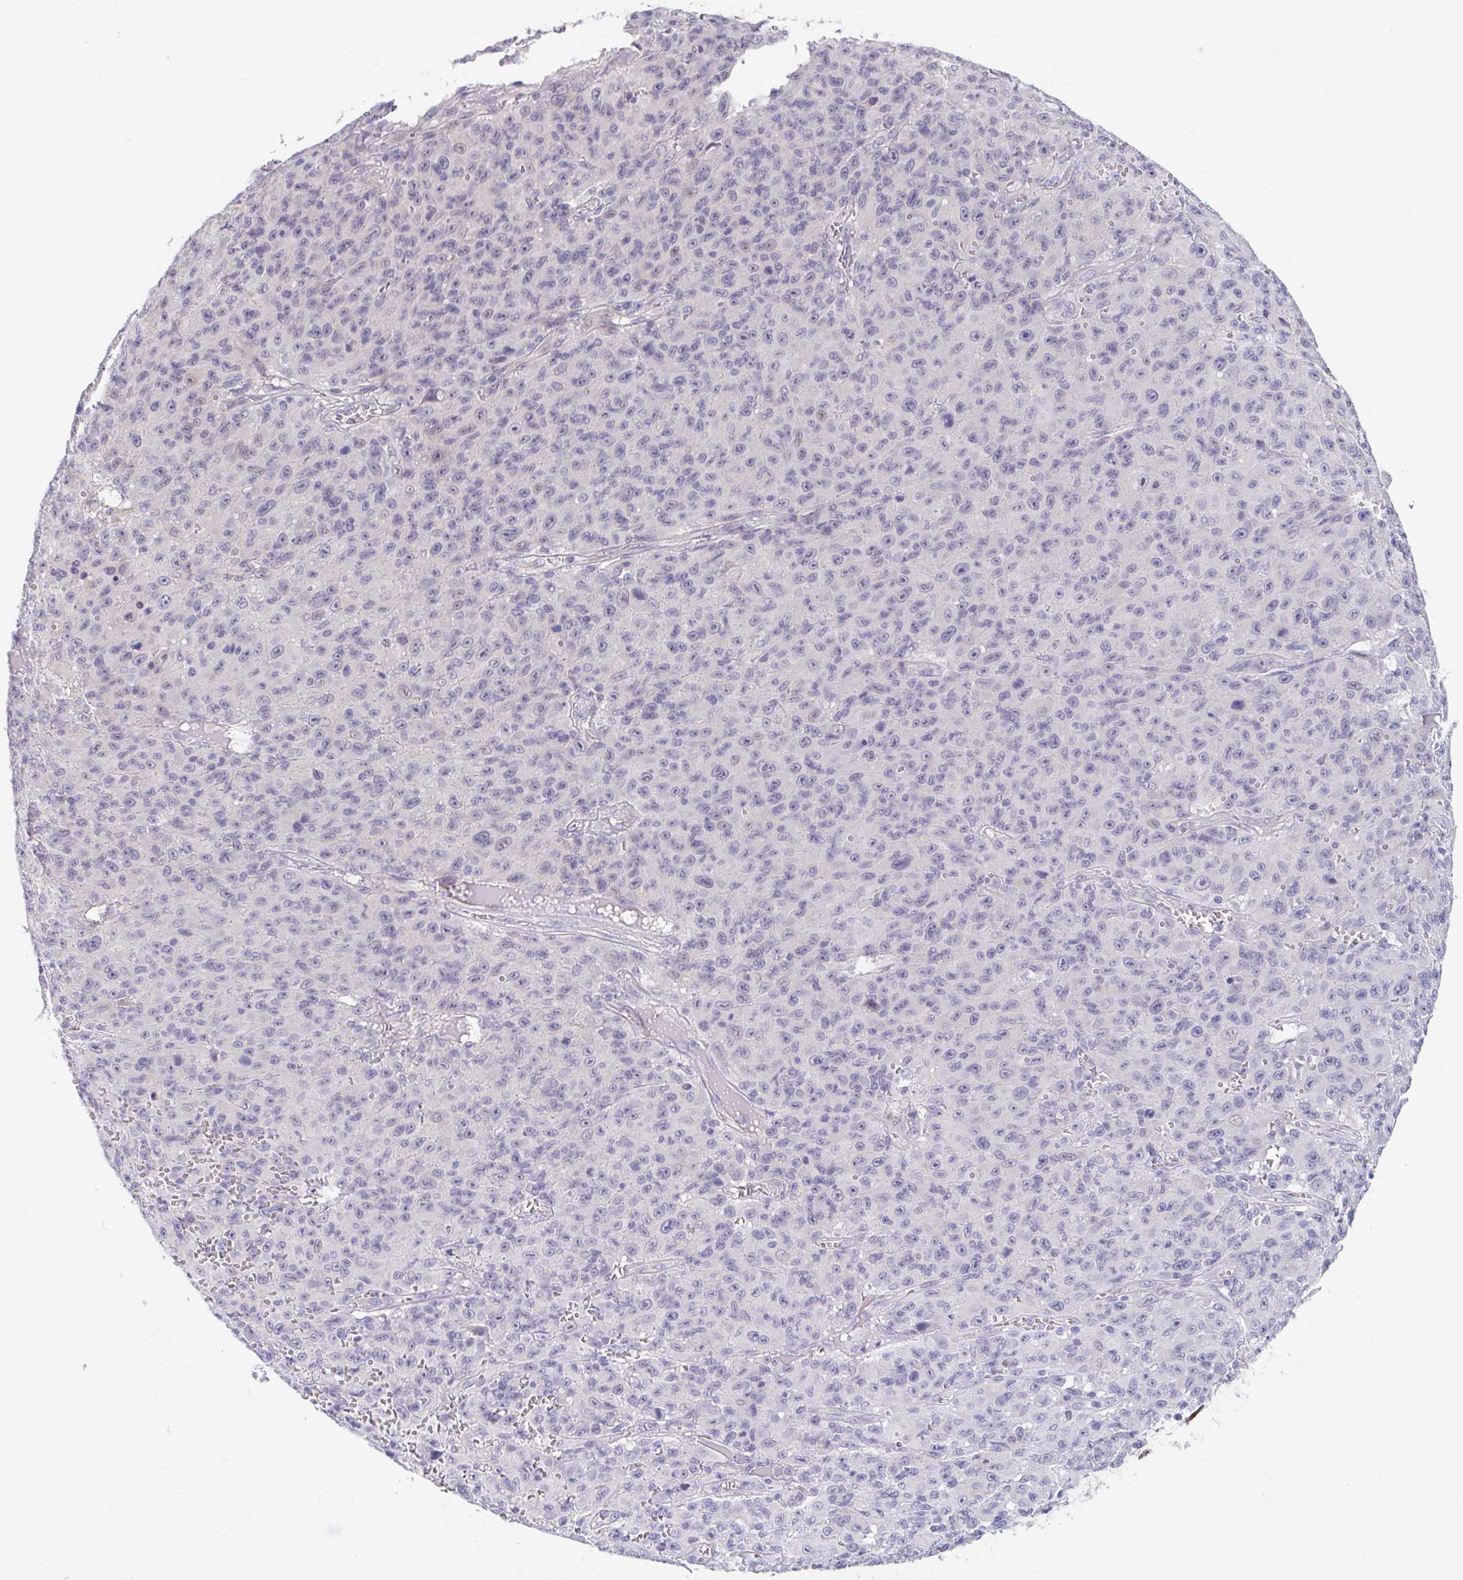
{"staining": {"intensity": "negative", "quantity": "none", "location": "none"}, "tissue": "melanoma", "cell_type": "Tumor cells", "image_type": "cancer", "snomed": [{"axis": "morphology", "description": "Malignant melanoma, NOS"}, {"axis": "topography", "description": "Skin"}], "caption": "This is a image of IHC staining of malignant melanoma, which shows no positivity in tumor cells.", "gene": "UNKL", "patient": {"sex": "male", "age": 46}}